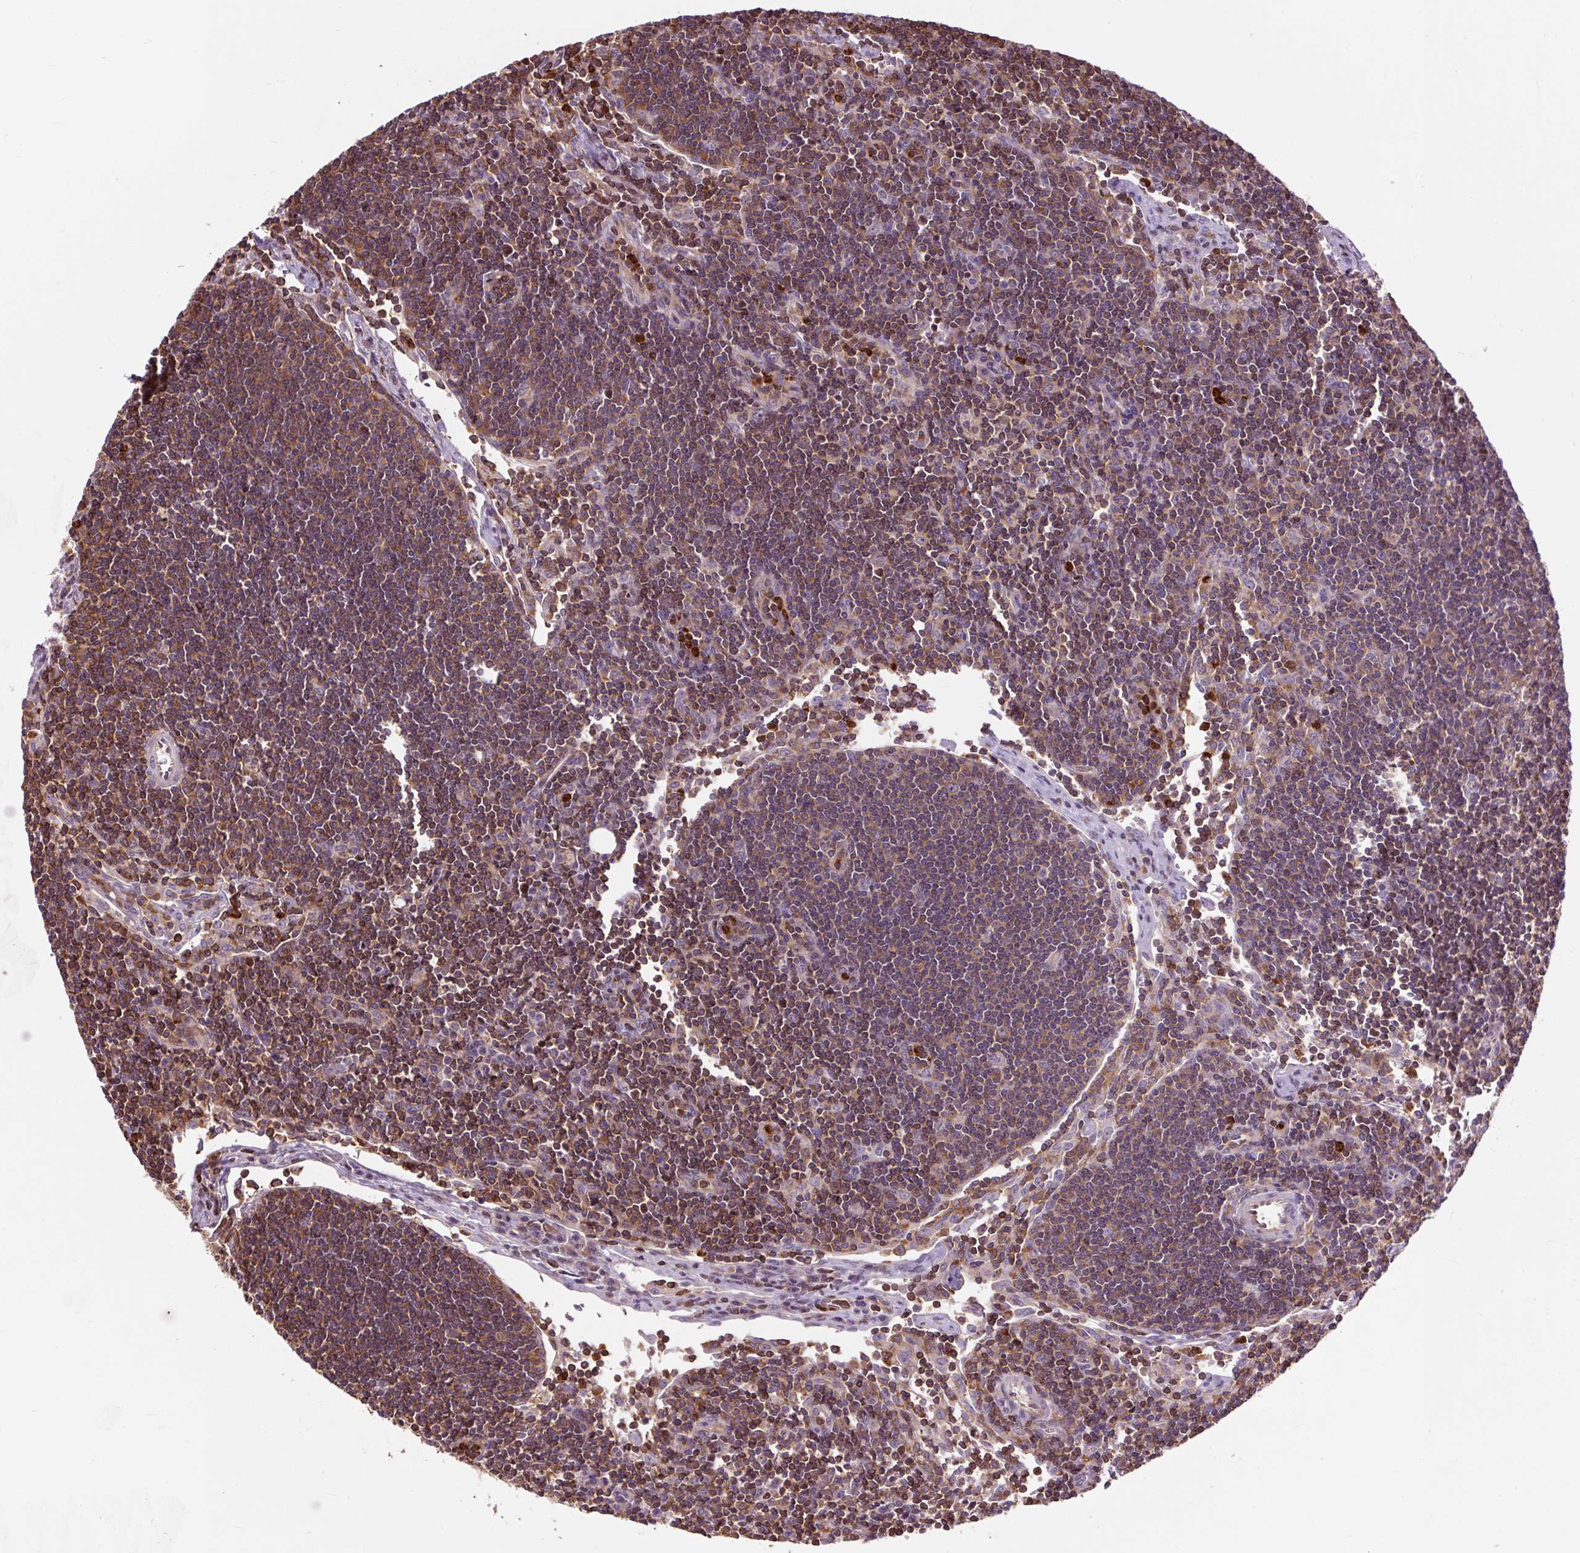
{"staining": {"intensity": "moderate", "quantity": ">75%", "location": "cytoplasmic/membranous"}, "tissue": "lymph node", "cell_type": "Germinal center cells", "image_type": "normal", "snomed": [{"axis": "morphology", "description": "Normal tissue, NOS"}, {"axis": "topography", "description": "Lymph node"}], "caption": "Brown immunohistochemical staining in normal lymph node exhibits moderate cytoplasmic/membranous positivity in about >75% of germinal center cells.", "gene": "CISD3", "patient": {"sex": "female", "age": 29}}